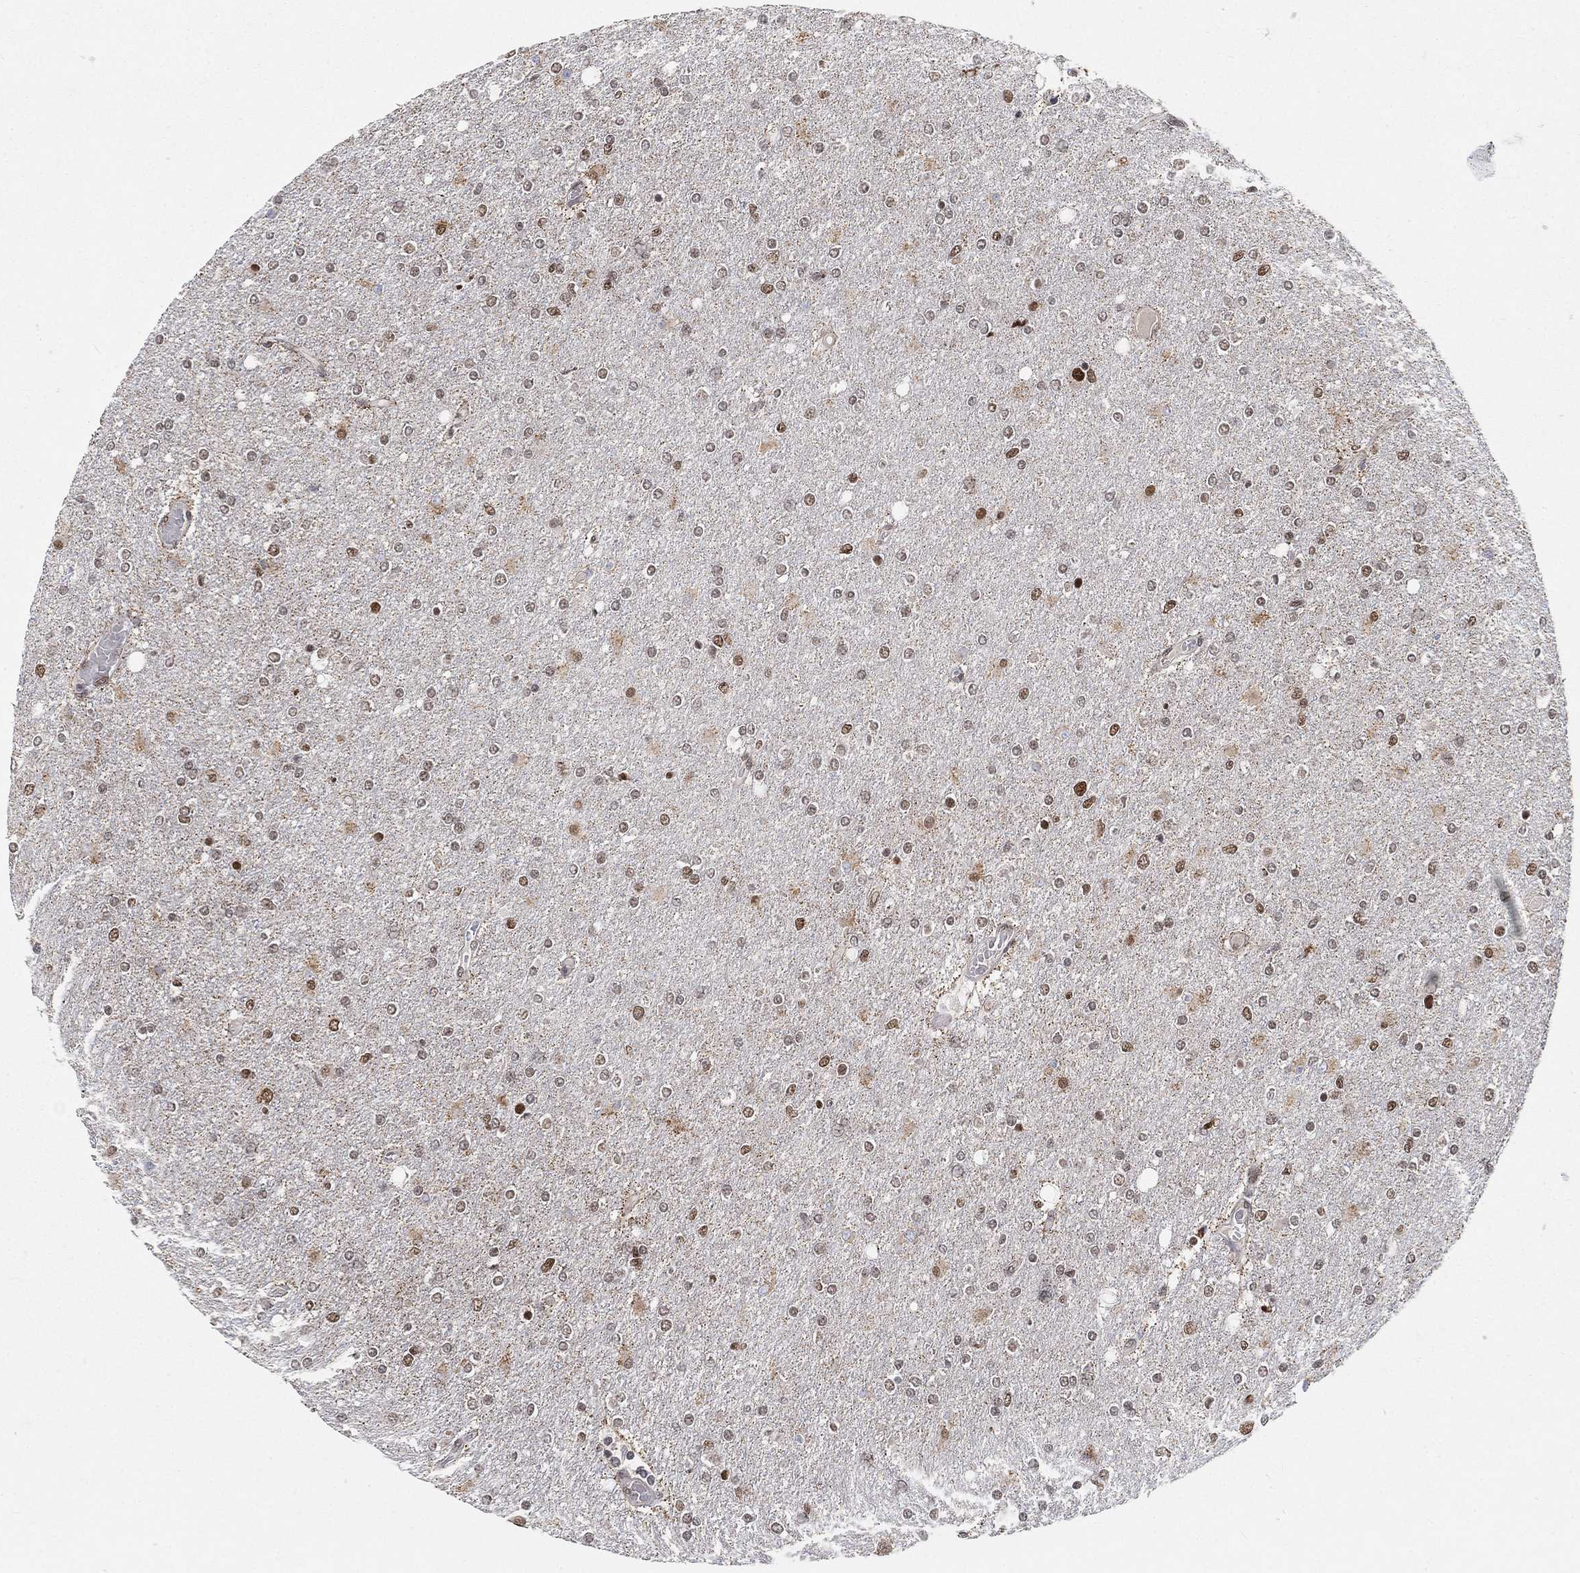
{"staining": {"intensity": "moderate", "quantity": "<25%", "location": "nuclear"}, "tissue": "glioma", "cell_type": "Tumor cells", "image_type": "cancer", "snomed": [{"axis": "morphology", "description": "Glioma, malignant, High grade"}, {"axis": "topography", "description": "Cerebral cortex"}], "caption": "High-grade glioma (malignant) stained with immunohistochemistry (IHC) displays moderate nuclear positivity in about <25% of tumor cells.", "gene": "YLPM1", "patient": {"sex": "male", "age": 70}}